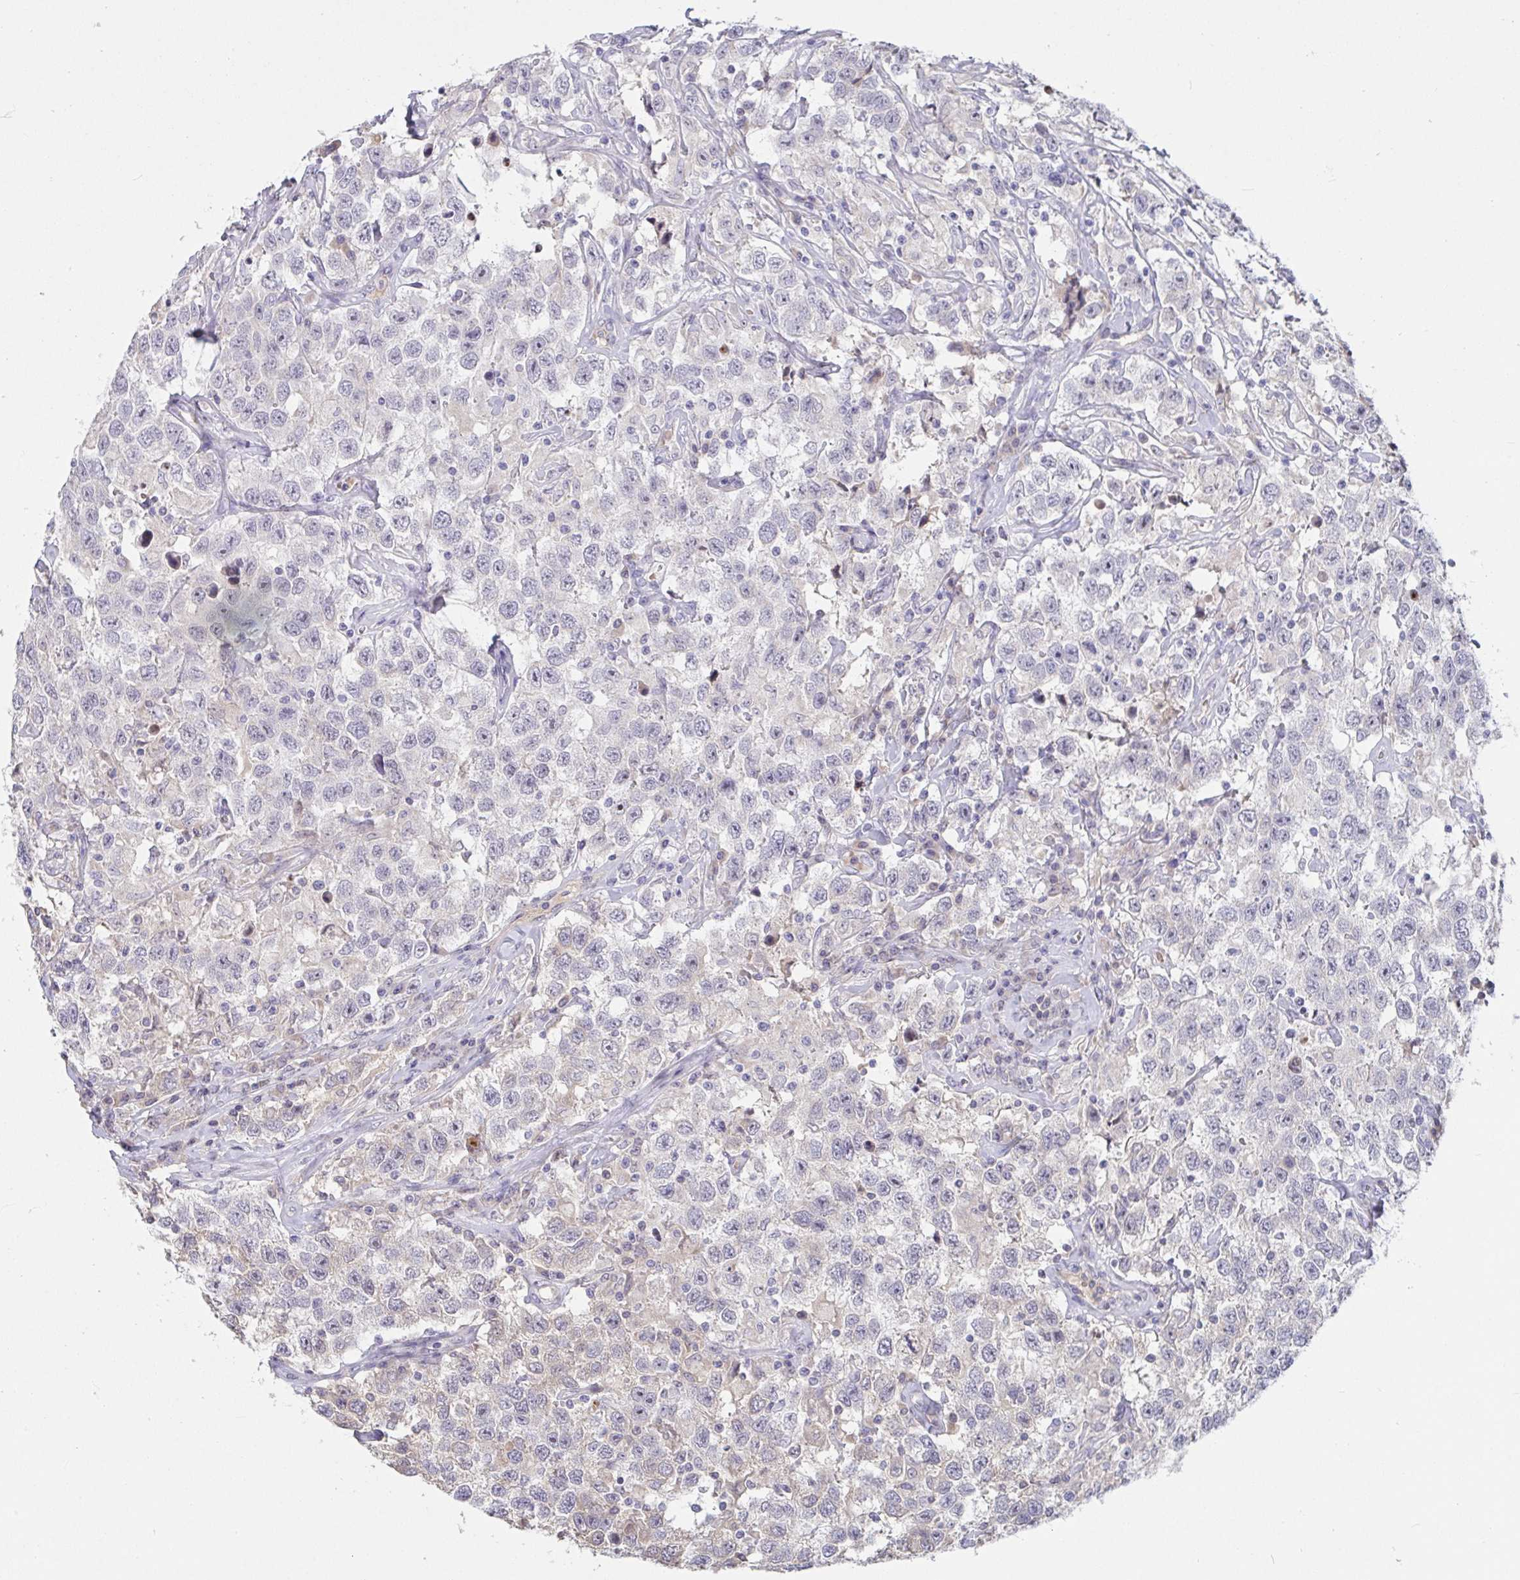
{"staining": {"intensity": "negative", "quantity": "none", "location": "none"}, "tissue": "testis cancer", "cell_type": "Tumor cells", "image_type": "cancer", "snomed": [{"axis": "morphology", "description": "Seminoma, NOS"}, {"axis": "topography", "description": "Testis"}], "caption": "The micrograph shows no significant positivity in tumor cells of seminoma (testis). (DAB (3,3'-diaminobenzidine) IHC, high magnification).", "gene": "MYC", "patient": {"sex": "male", "age": 41}}